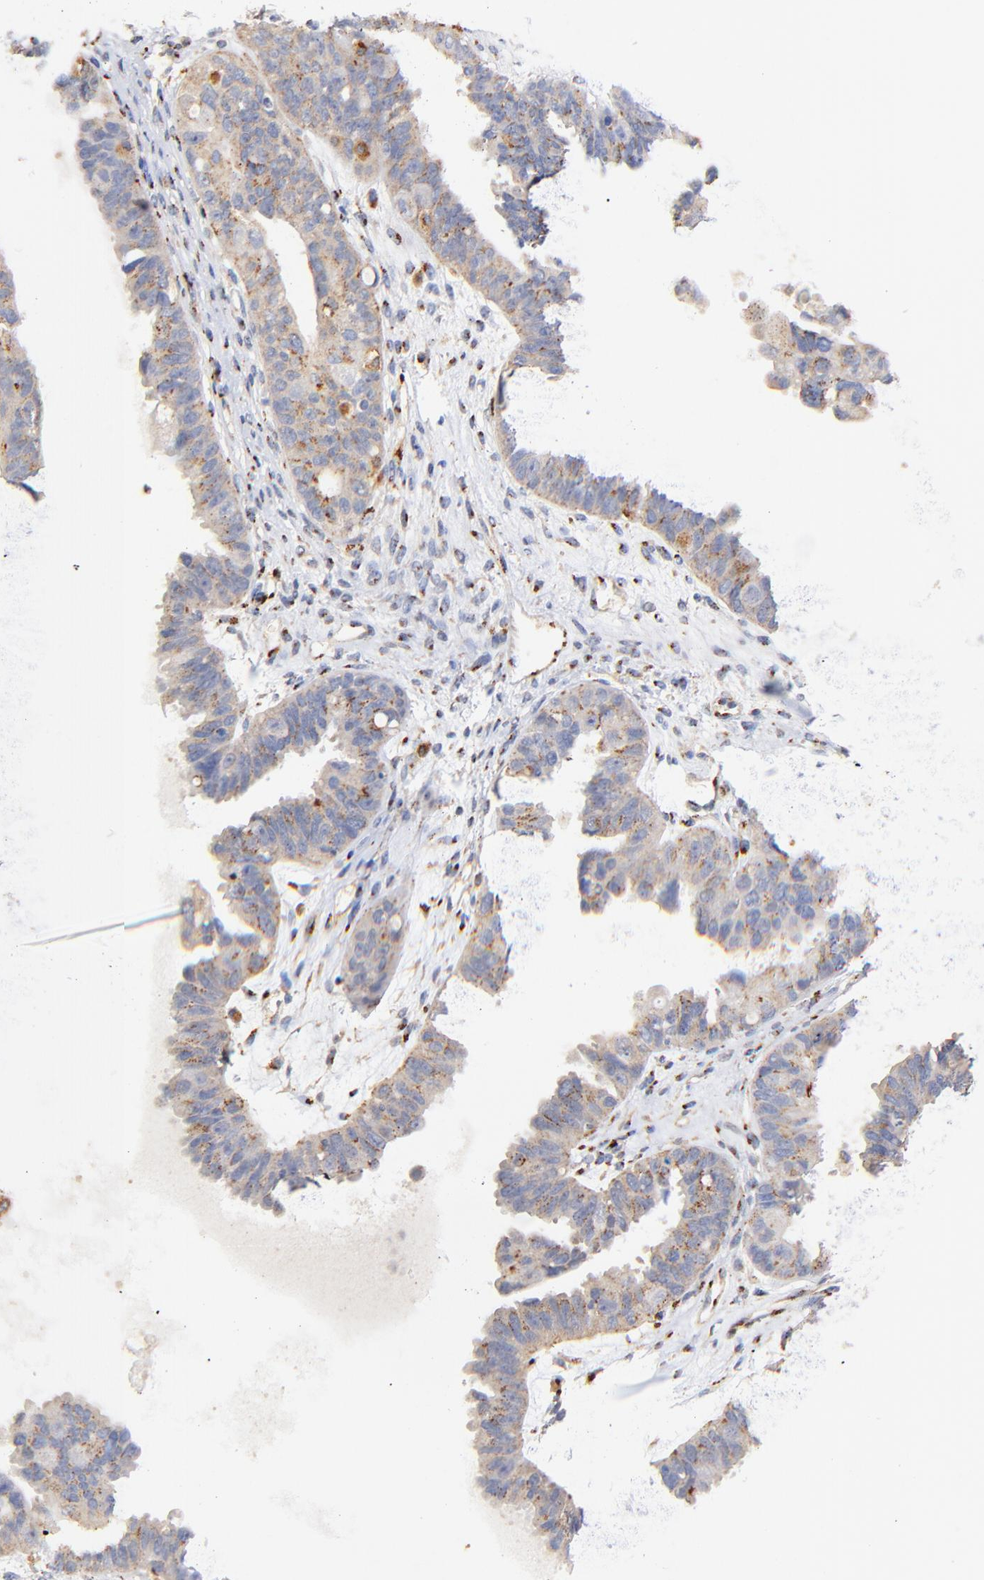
{"staining": {"intensity": "weak", "quantity": "25%-75%", "location": "cytoplasmic/membranous"}, "tissue": "ovarian cancer", "cell_type": "Tumor cells", "image_type": "cancer", "snomed": [{"axis": "morphology", "description": "Carcinoma, endometroid"}, {"axis": "topography", "description": "Ovary"}], "caption": "An immunohistochemistry (IHC) image of neoplastic tissue is shown. Protein staining in brown shows weak cytoplasmic/membranous positivity in ovarian cancer within tumor cells.", "gene": "FMNL3", "patient": {"sex": "female", "age": 85}}